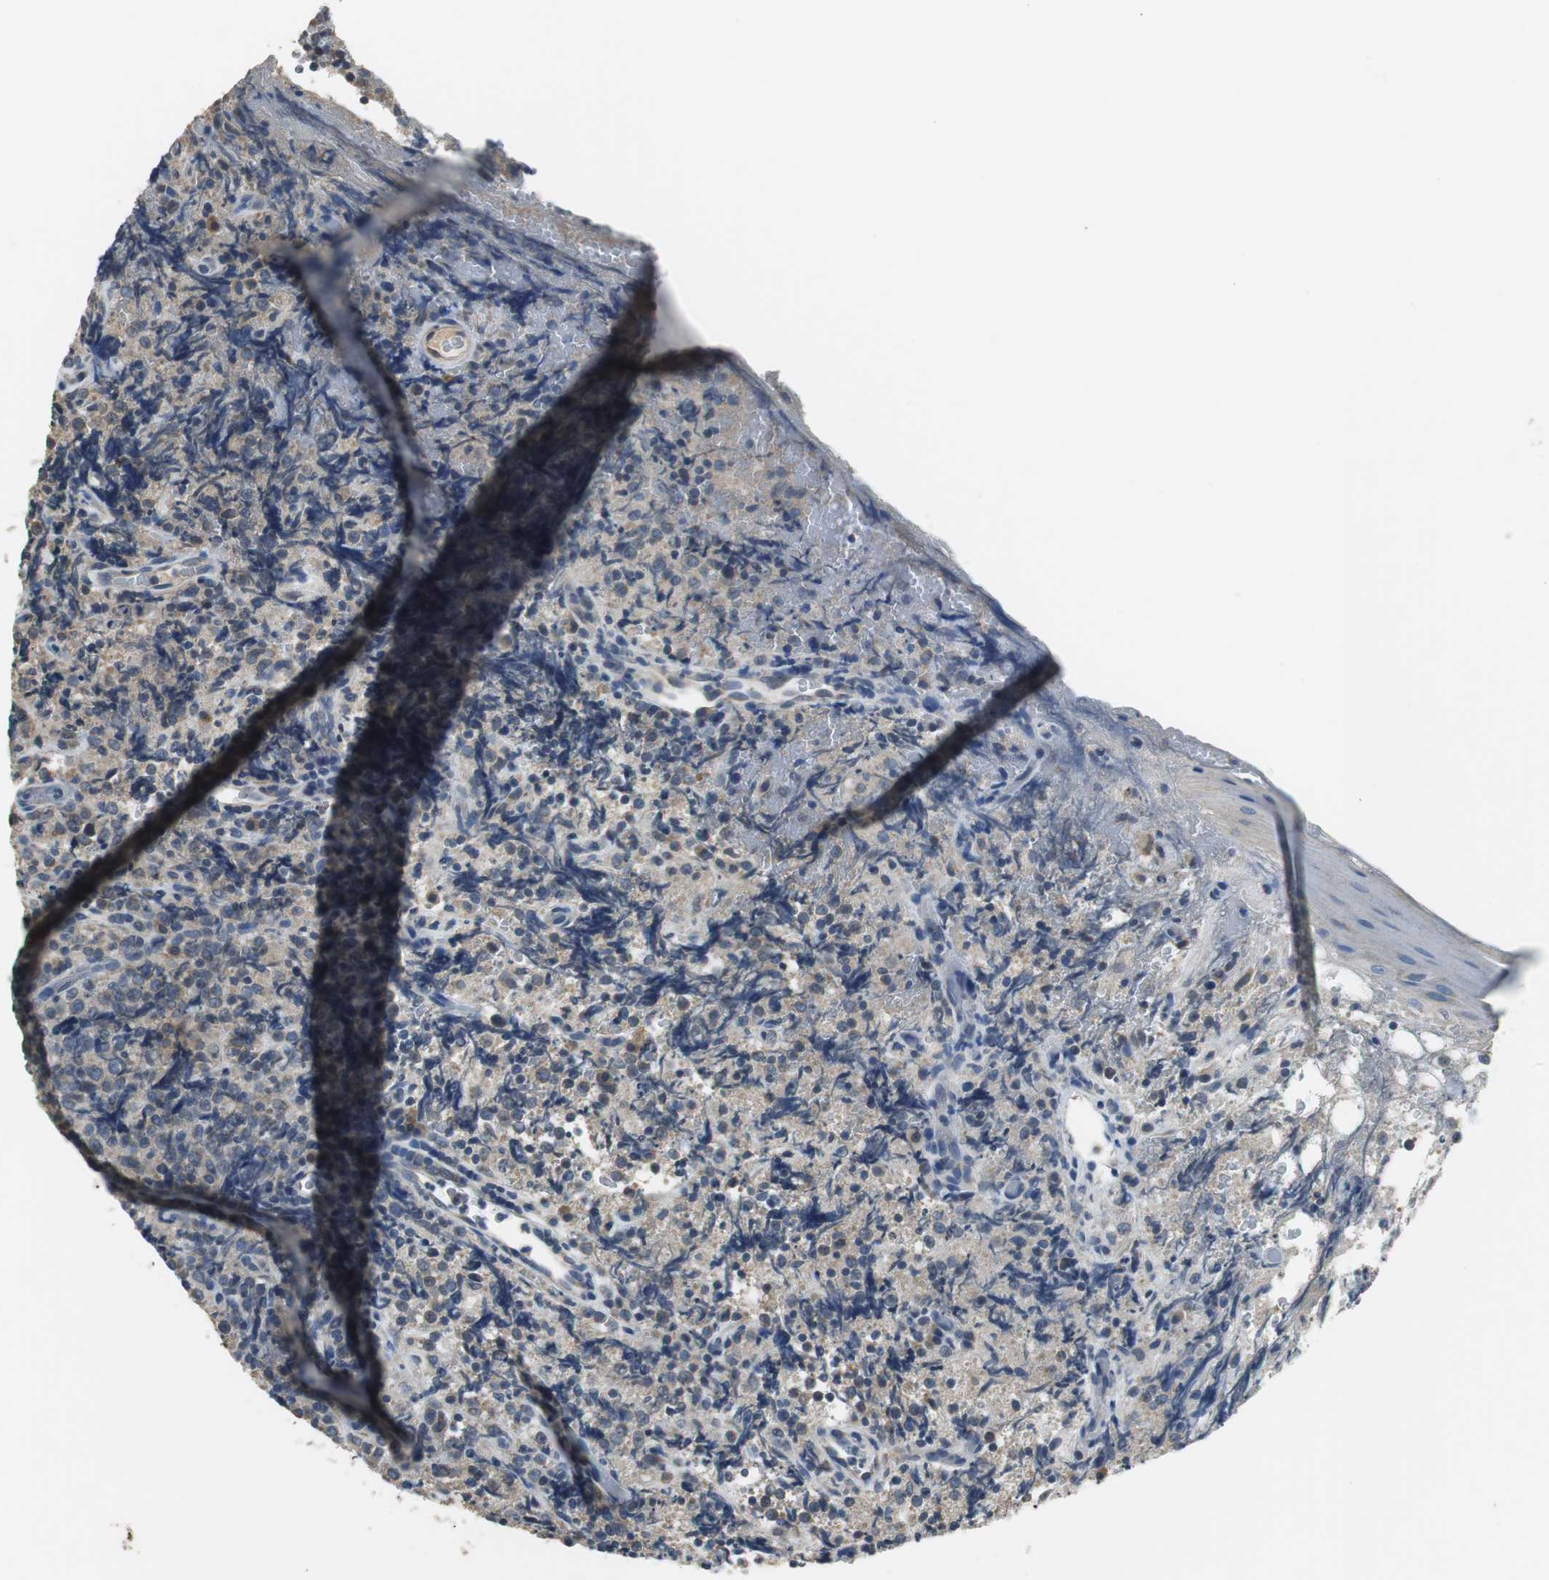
{"staining": {"intensity": "weak", "quantity": "<25%", "location": "cytoplasmic/membranous"}, "tissue": "lymphoma", "cell_type": "Tumor cells", "image_type": "cancer", "snomed": [{"axis": "morphology", "description": "Malignant lymphoma, non-Hodgkin's type, High grade"}, {"axis": "topography", "description": "Tonsil"}], "caption": "Immunohistochemistry micrograph of neoplastic tissue: human malignant lymphoma, non-Hodgkin's type (high-grade) stained with DAB (3,3'-diaminobenzidine) displays no significant protein positivity in tumor cells. Brightfield microscopy of IHC stained with DAB (3,3'-diaminobenzidine) (brown) and hematoxylin (blue), captured at high magnification.", "gene": "MTIF2", "patient": {"sex": "female", "age": 36}}